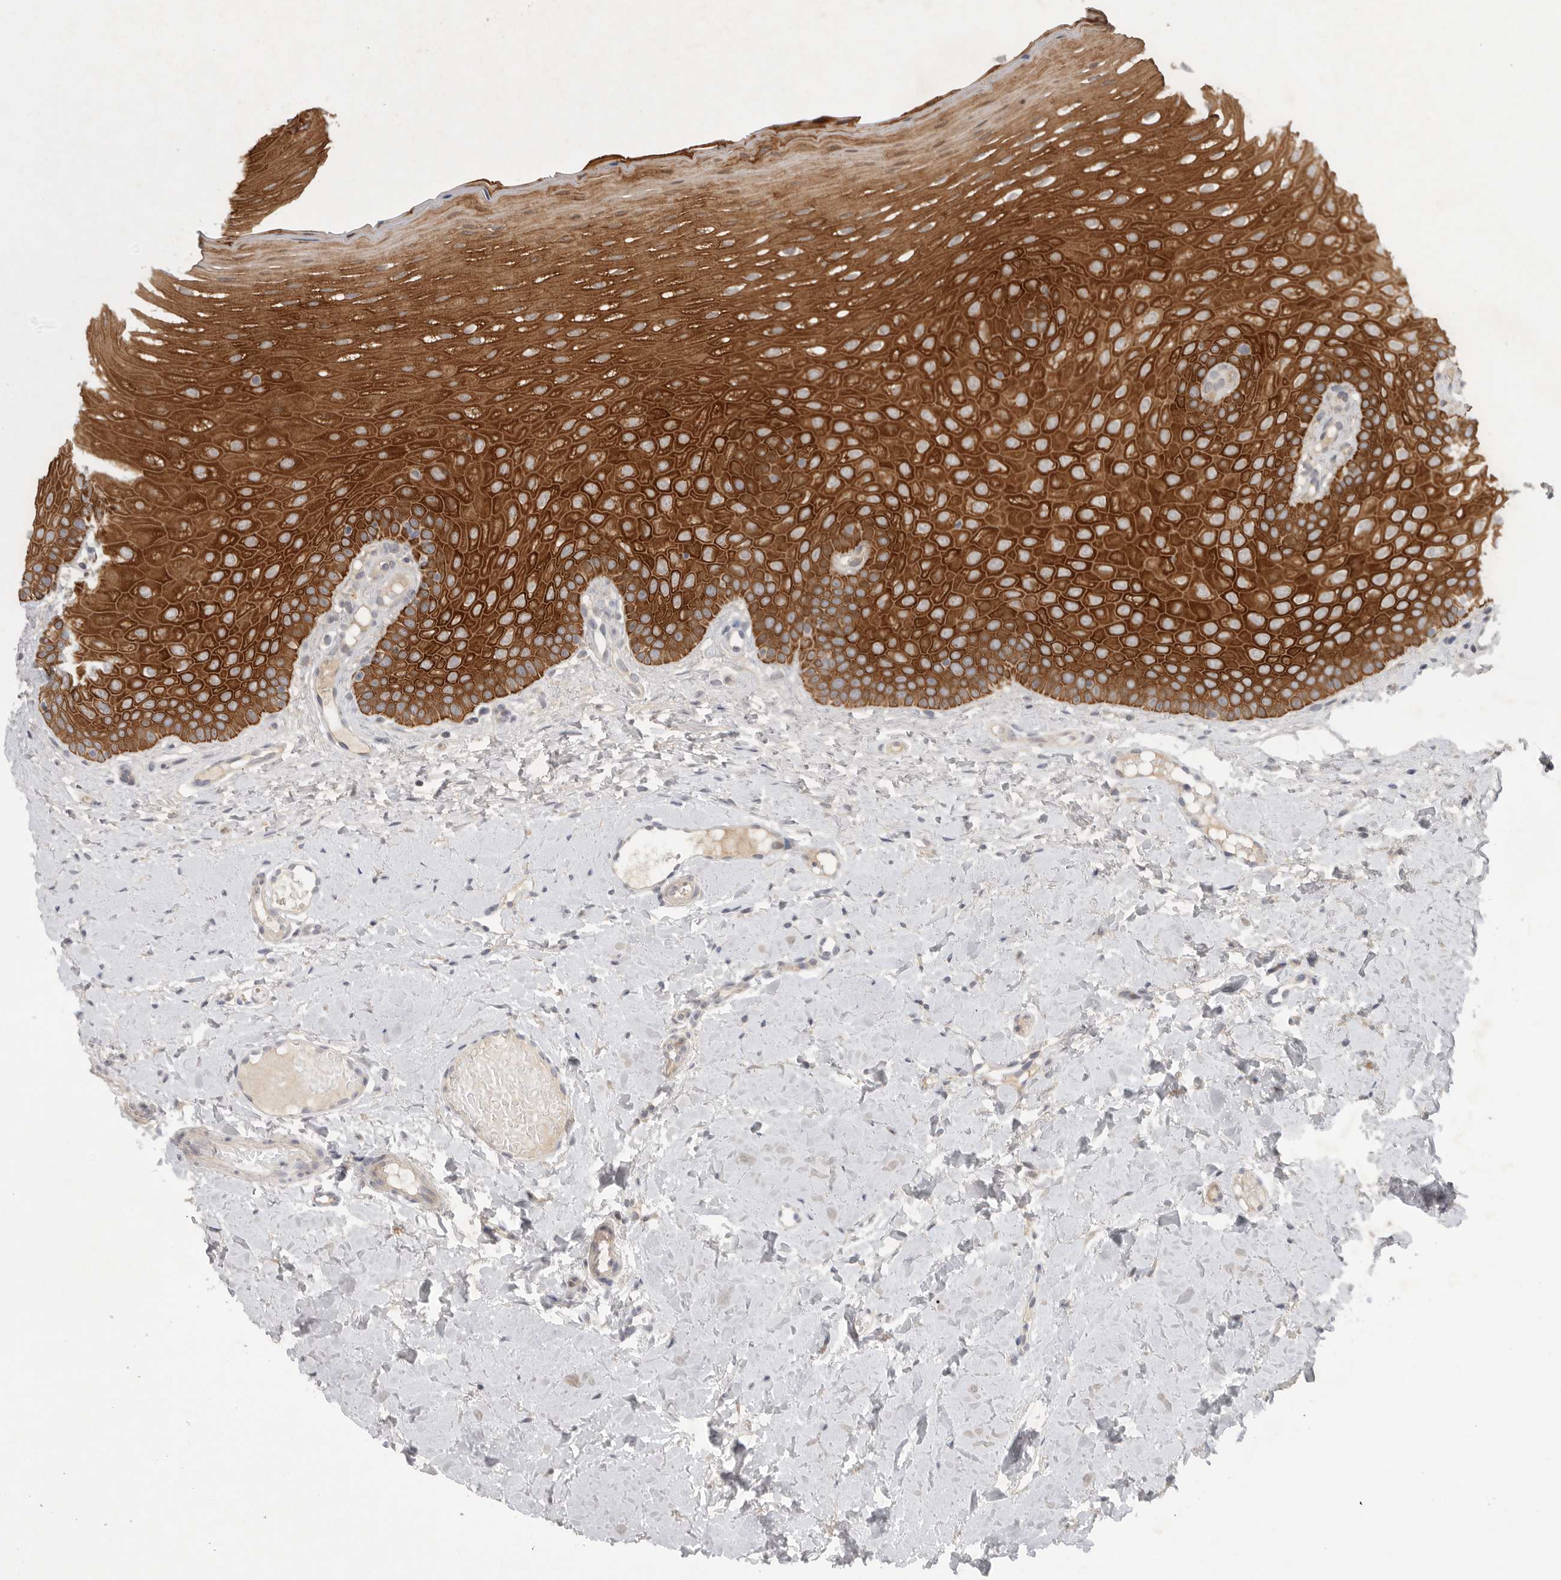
{"staining": {"intensity": "strong", "quantity": ">75%", "location": "cytoplasmic/membranous"}, "tissue": "oral mucosa", "cell_type": "Squamous epithelial cells", "image_type": "normal", "snomed": [{"axis": "morphology", "description": "Normal tissue, NOS"}, {"axis": "topography", "description": "Oral tissue"}], "caption": "An immunohistochemistry (IHC) micrograph of benign tissue is shown. Protein staining in brown highlights strong cytoplasmic/membranous positivity in oral mucosa within squamous epithelial cells. (DAB IHC, brown staining for protein, blue staining for nuclei).", "gene": "PTPDC1", "patient": {"sex": "female", "age": 39}}